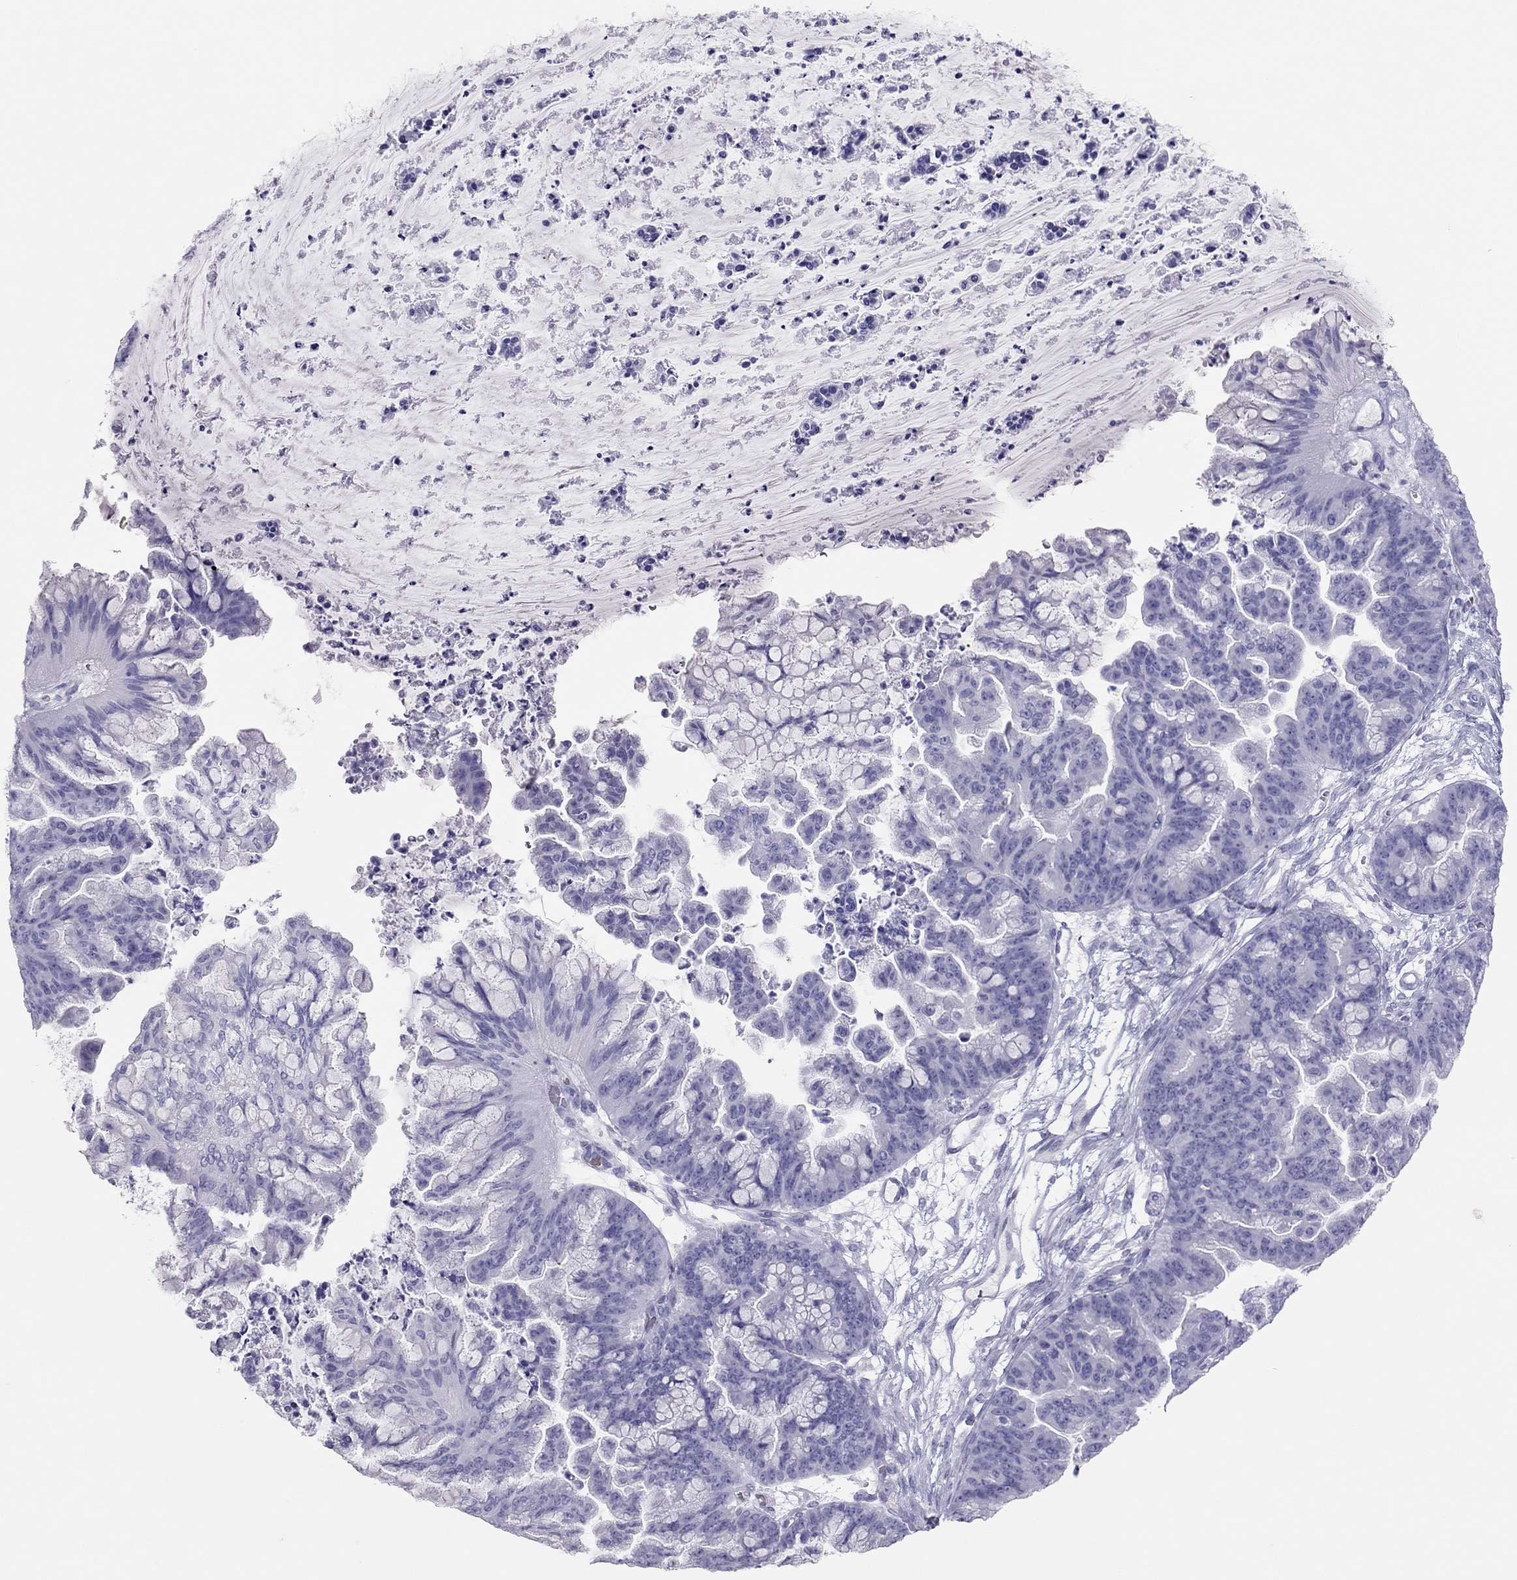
{"staining": {"intensity": "negative", "quantity": "none", "location": "none"}, "tissue": "ovarian cancer", "cell_type": "Tumor cells", "image_type": "cancer", "snomed": [{"axis": "morphology", "description": "Cystadenocarcinoma, mucinous, NOS"}, {"axis": "topography", "description": "Ovary"}], "caption": "The histopathology image displays no staining of tumor cells in mucinous cystadenocarcinoma (ovarian).", "gene": "TSHB", "patient": {"sex": "female", "age": 67}}